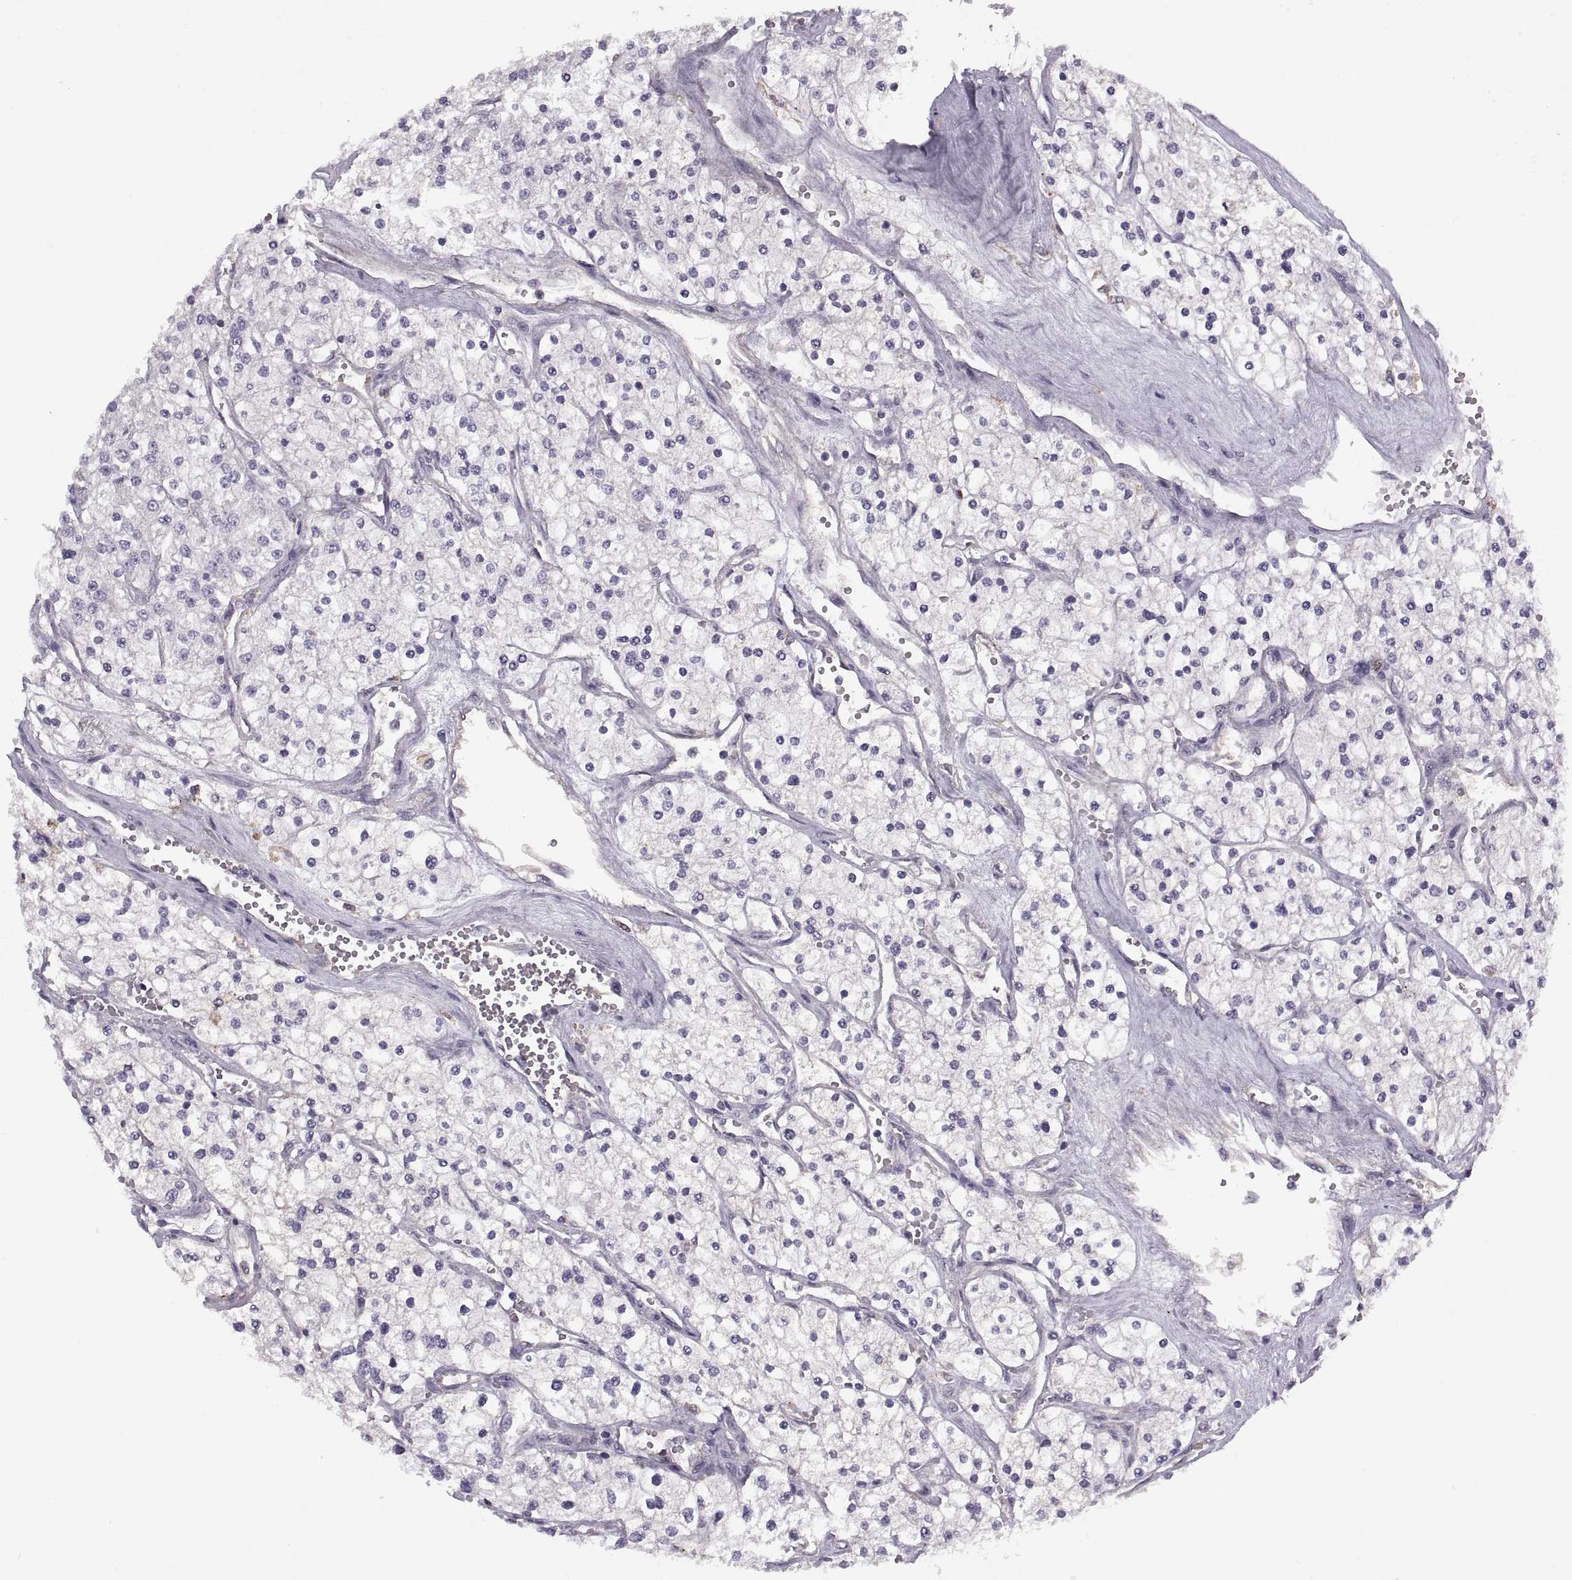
{"staining": {"intensity": "negative", "quantity": "none", "location": "none"}, "tissue": "renal cancer", "cell_type": "Tumor cells", "image_type": "cancer", "snomed": [{"axis": "morphology", "description": "Adenocarcinoma, NOS"}, {"axis": "topography", "description": "Kidney"}], "caption": "Immunohistochemistry (IHC) photomicrograph of neoplastic tissue: human renal adenocarcinoma stained with DAB exhibits no significant protein staining in tumor cells.", "gene": "RALB", "patient": {"sex": "male", "age": 80}}